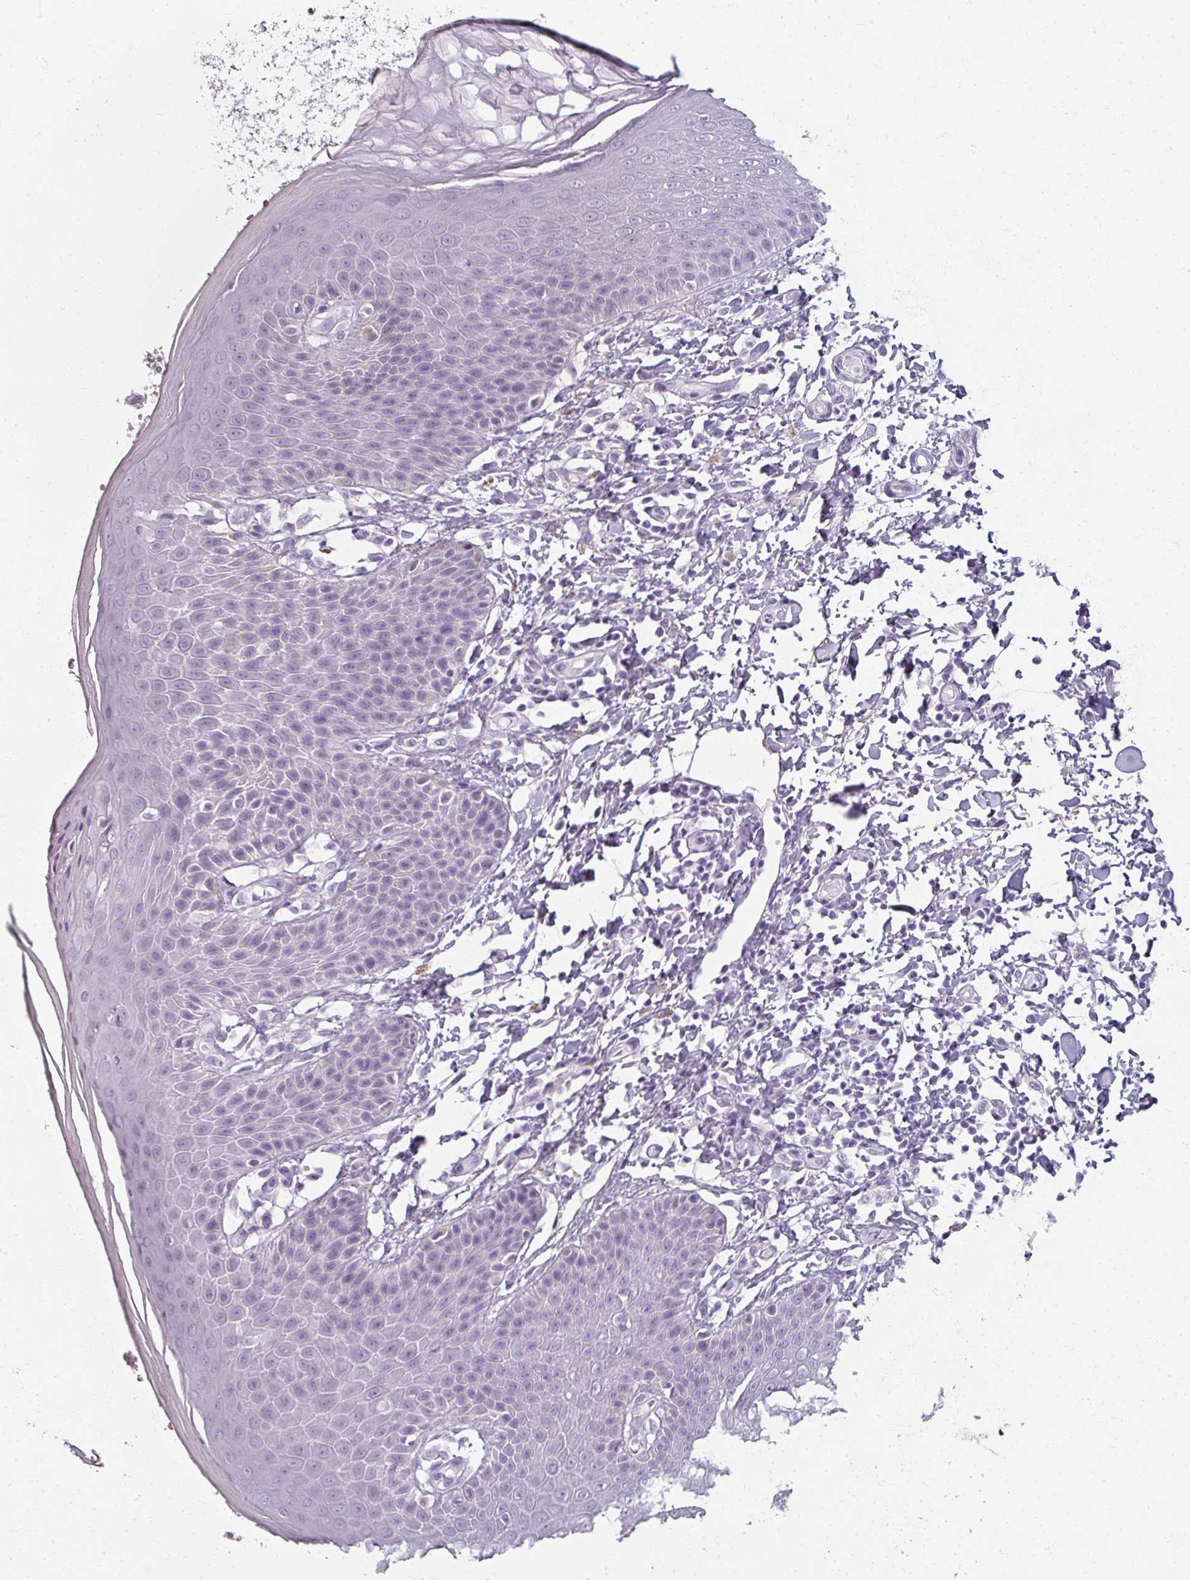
{"staining": {"intensity": "negative", "quantity": "none", "location": "none"}, "tissue": "skin", "cell_type": "Epidermal cells", "image_type": "normal", "snomed": [{"axis": "morphology", "description": "Normal tissue, NOS"}, {"axis": "topography", "description": "Peripheral nerve tissue"}], "caption": "An IHC image of benign skin is shown. There is no staining in epidermal cells of skin. (Stains: DAB (3,3'-diaminobenzidine) immunohistochemistry (IHC) with hematoxylin counter stain, Microscopy: brightfield microscopy at high magnification).", "gene": "REG3A", "patient": {"sex": "male", "age": 51}}